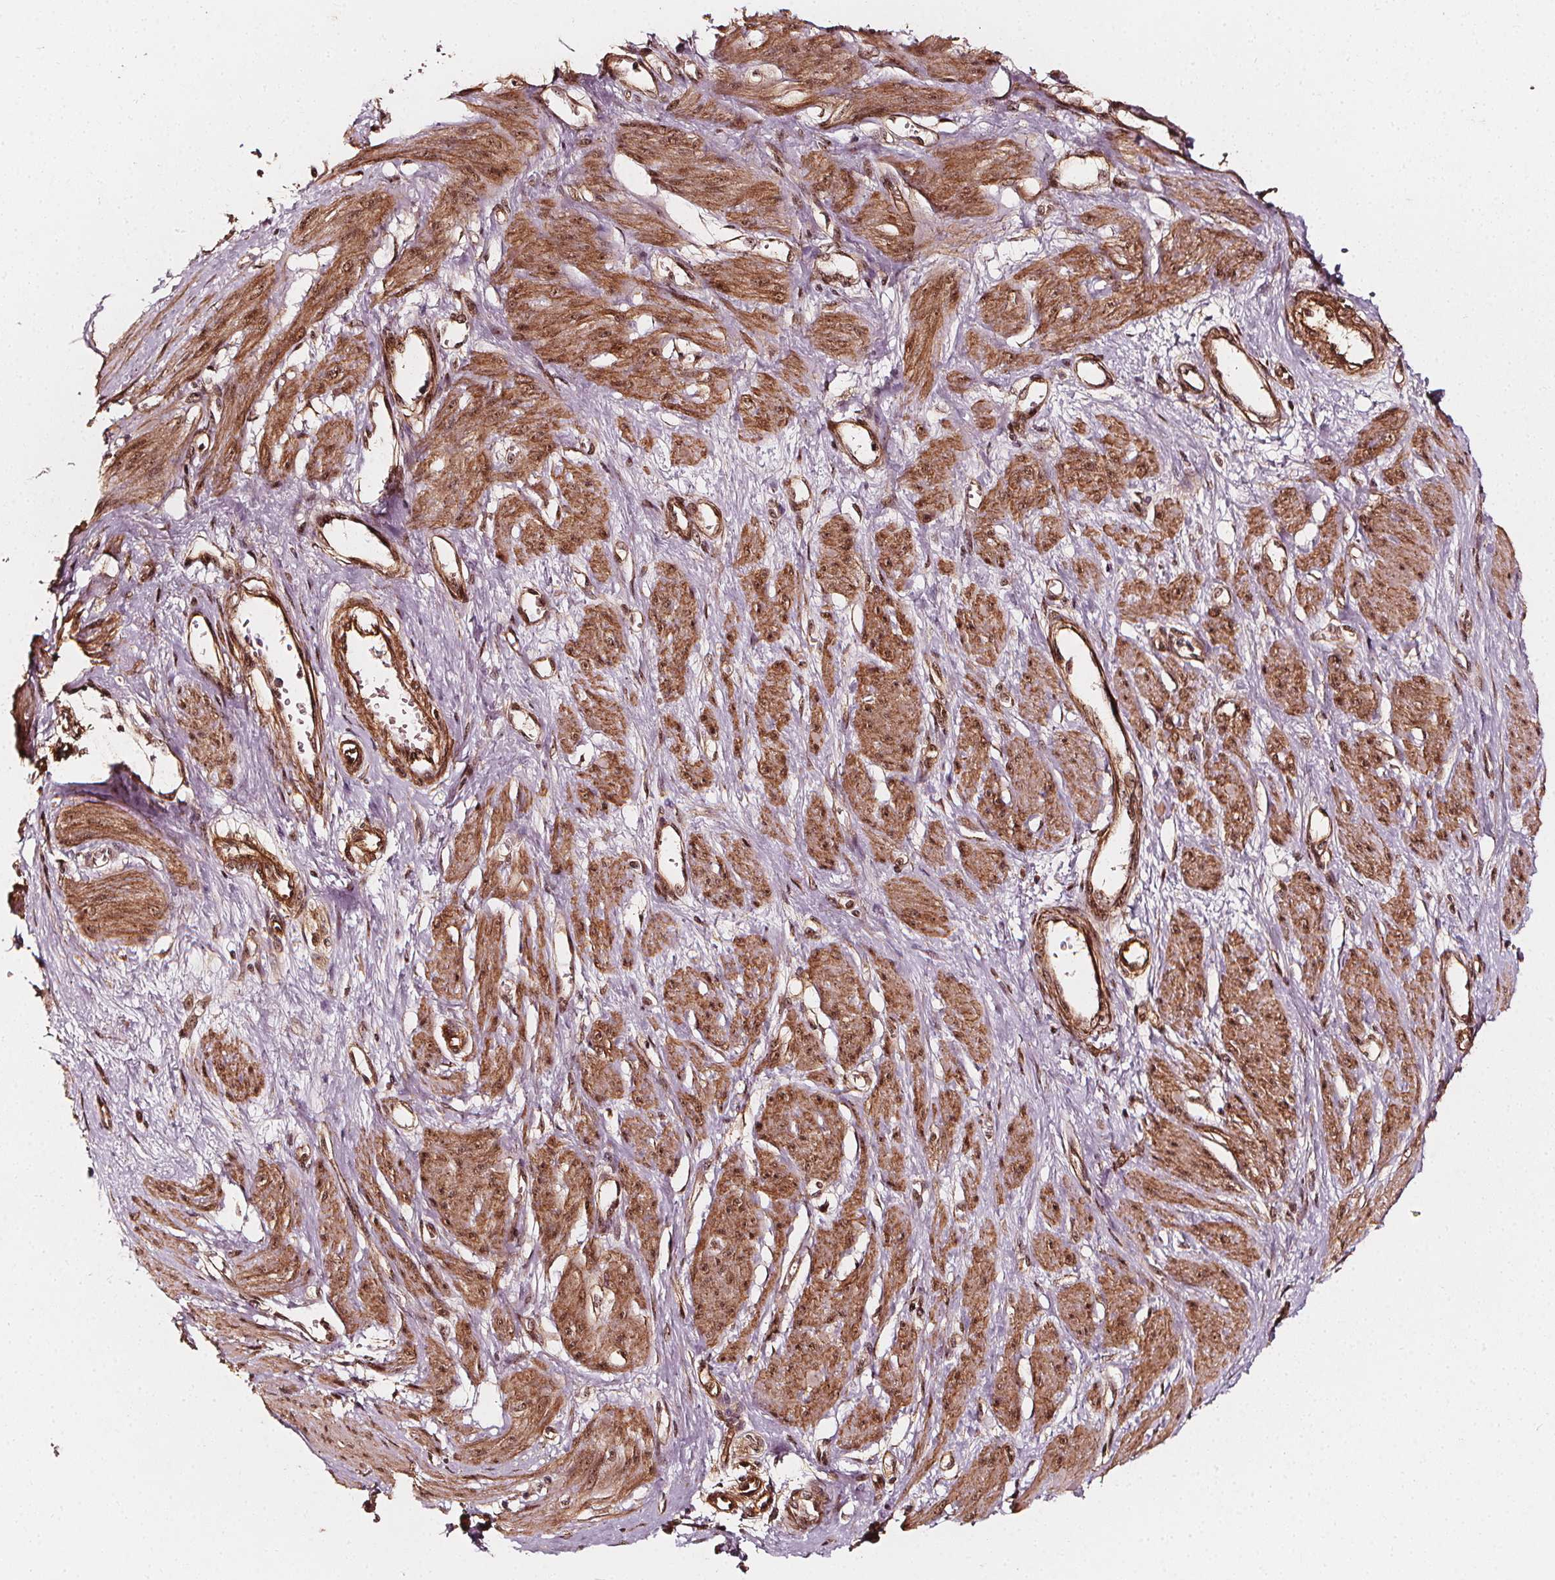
{"staining": {"intensity": "moderate", "quantity": ">75%", "location": "cytoplasmic/membranous,nuclear"}, "tissue": "smooth muscle", "cell_type": "Smooth muscle cells", "image_type": "normal", "snomed": [{"axis": "morphology", "description": "Normal tissue, NOS"}, {"axis": "topography", "description": "Smooth muscle"}, {"axis": "topography", "description": "Uterus"}], "caption": "The photomicrograph shows staining of normal smooth muscle, revealing moderate cytoplasmic/membranous,nuclear protein expression (brown color) within smooth muscle cells.", "gene": "EXOSC9", "patient": {"sex": "female", "age": 39}}